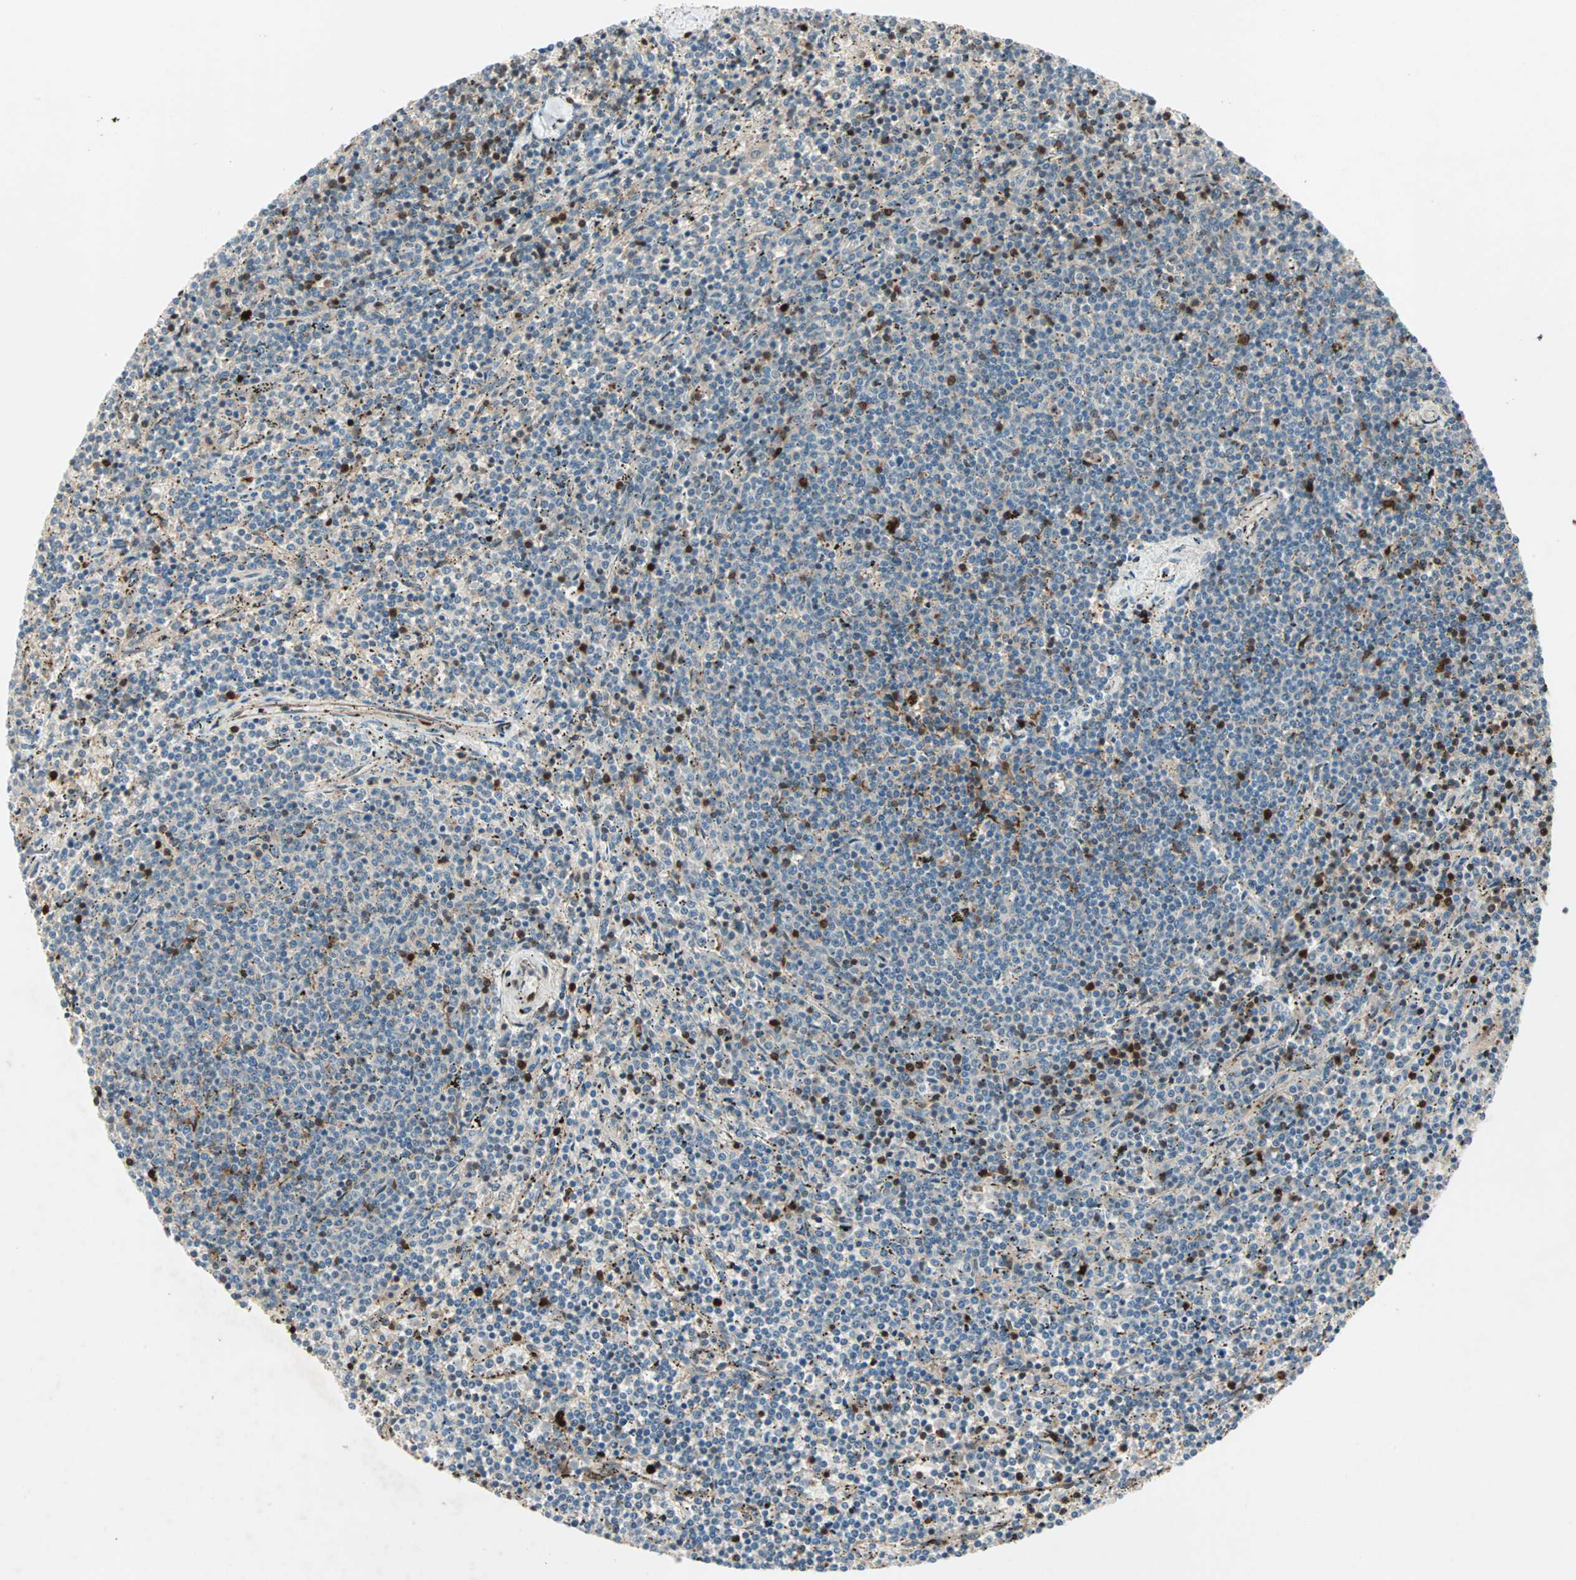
{"staining": {"intensity": "negative", "quantity": "none", "location": "none"}, "tissue": "lymphoma", "cell_type": "Tumor cells", "image_type": "cancer", "snomed": [{"axis": "morphology", "description": "Malignant lymphoma, non-Hodgkin's type, Low grade"}, {"axis": "topography", "description": "Spleen"}], "caption": "Protein analysis of malignant lymphoma, non-Hodgkin's type (low-grade) demonstrates no significant expression in tumor cells. (Stains: DAB immunohistochemistry with hematoxylin counter stain, Microscopy: brightfield microscopy at high magnification).", "gene": "RTL6", "patient": {"sex": "female", "age": 50}}